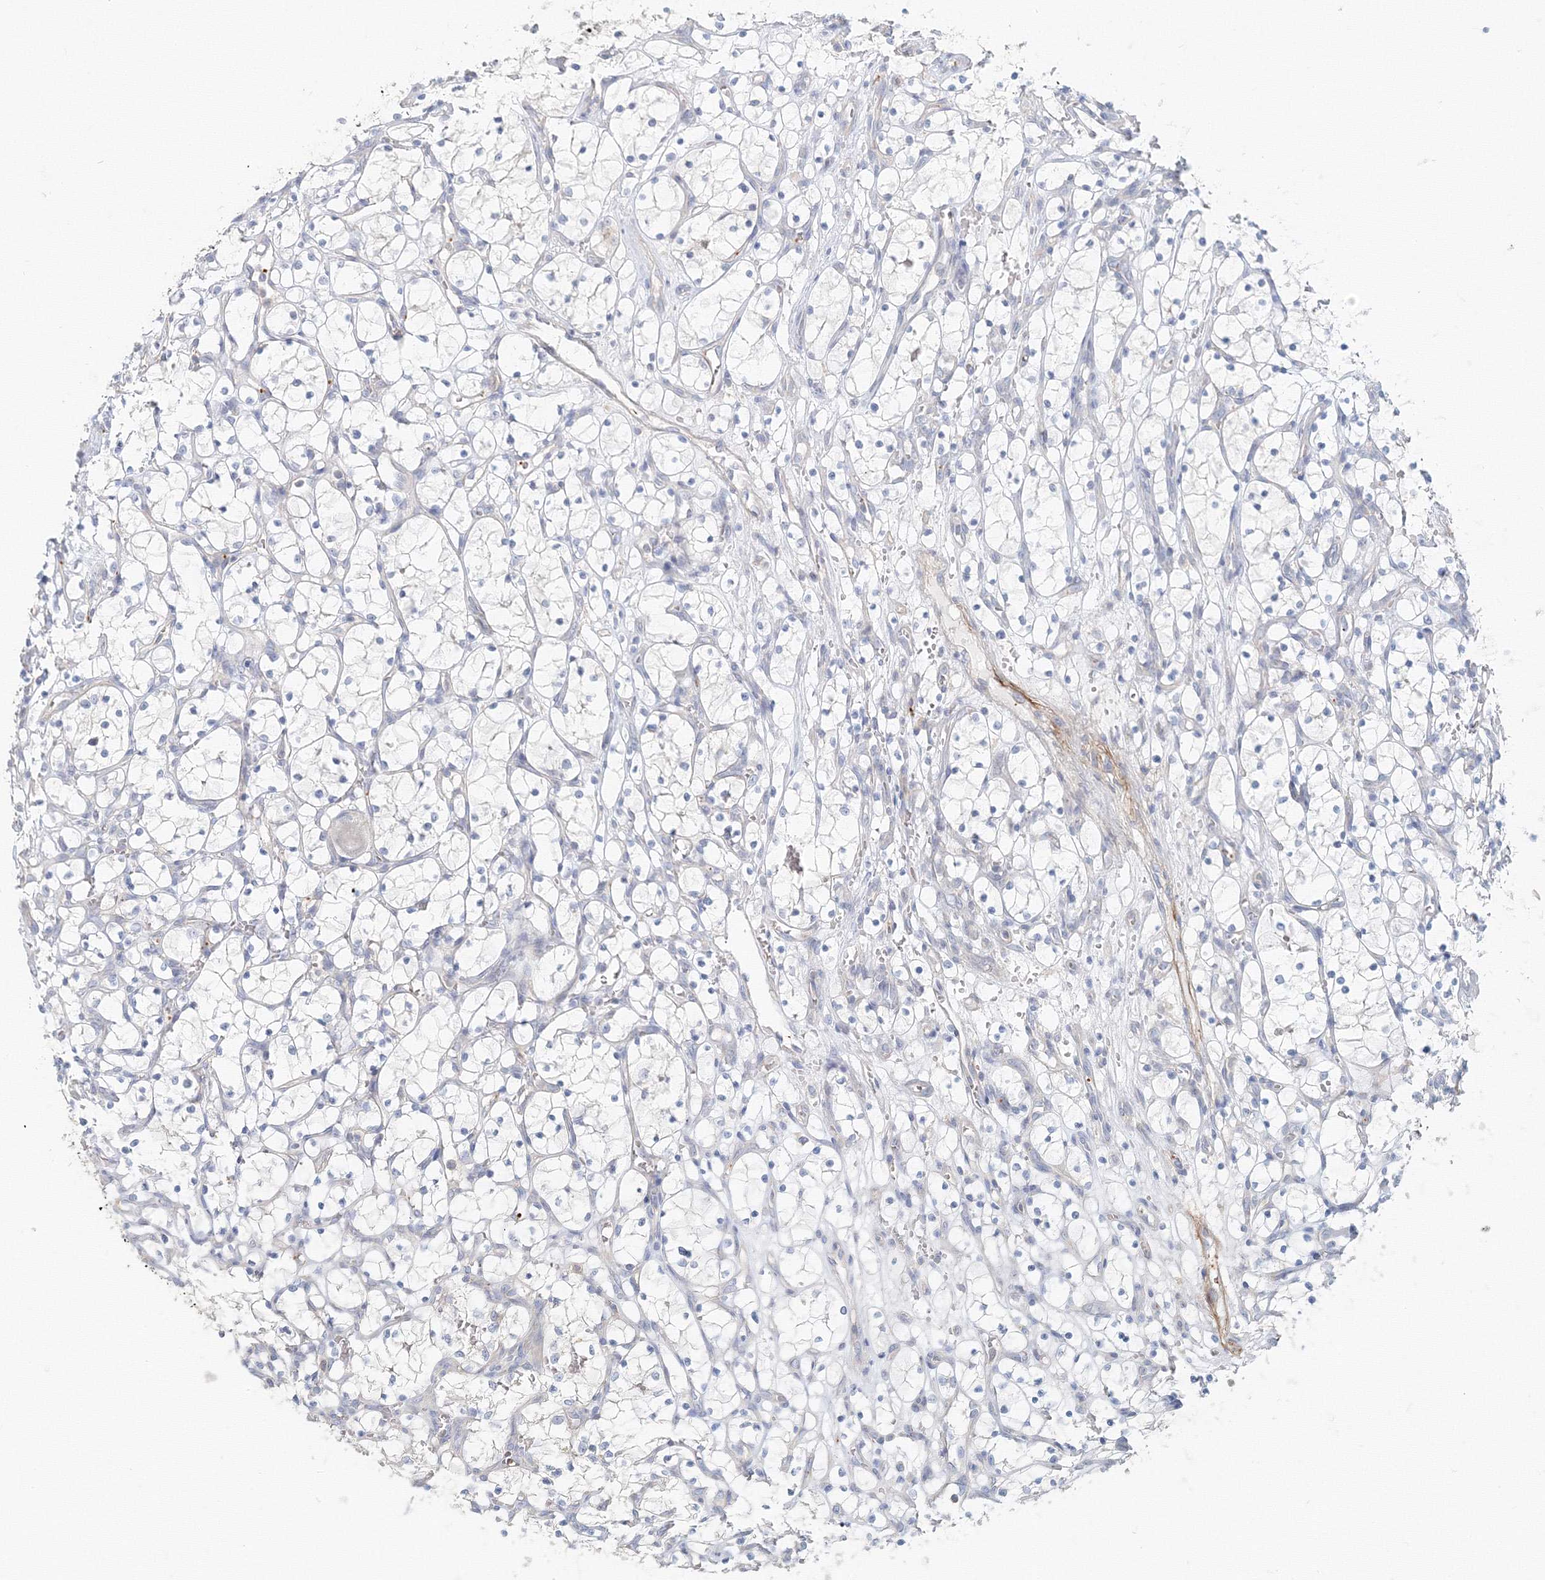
{"staining": {"intensity": "negative", "quantity": "none", "location": "none"}, "tissue": "renal cancer", "cell_type": "Tumor cells", "image_type": "cancer", "snomed": [{"axis": "morphology", "description": "Adenocarcinoma, NOS"}, {"axis": "topography", "description": "Kidney"}], "caption": "IHC of renal cancer (adenocarcinoma) shows no positivity in tumor cells.", "gene": "MMRN1", "patient": {"sex": "female", "age": 69}}